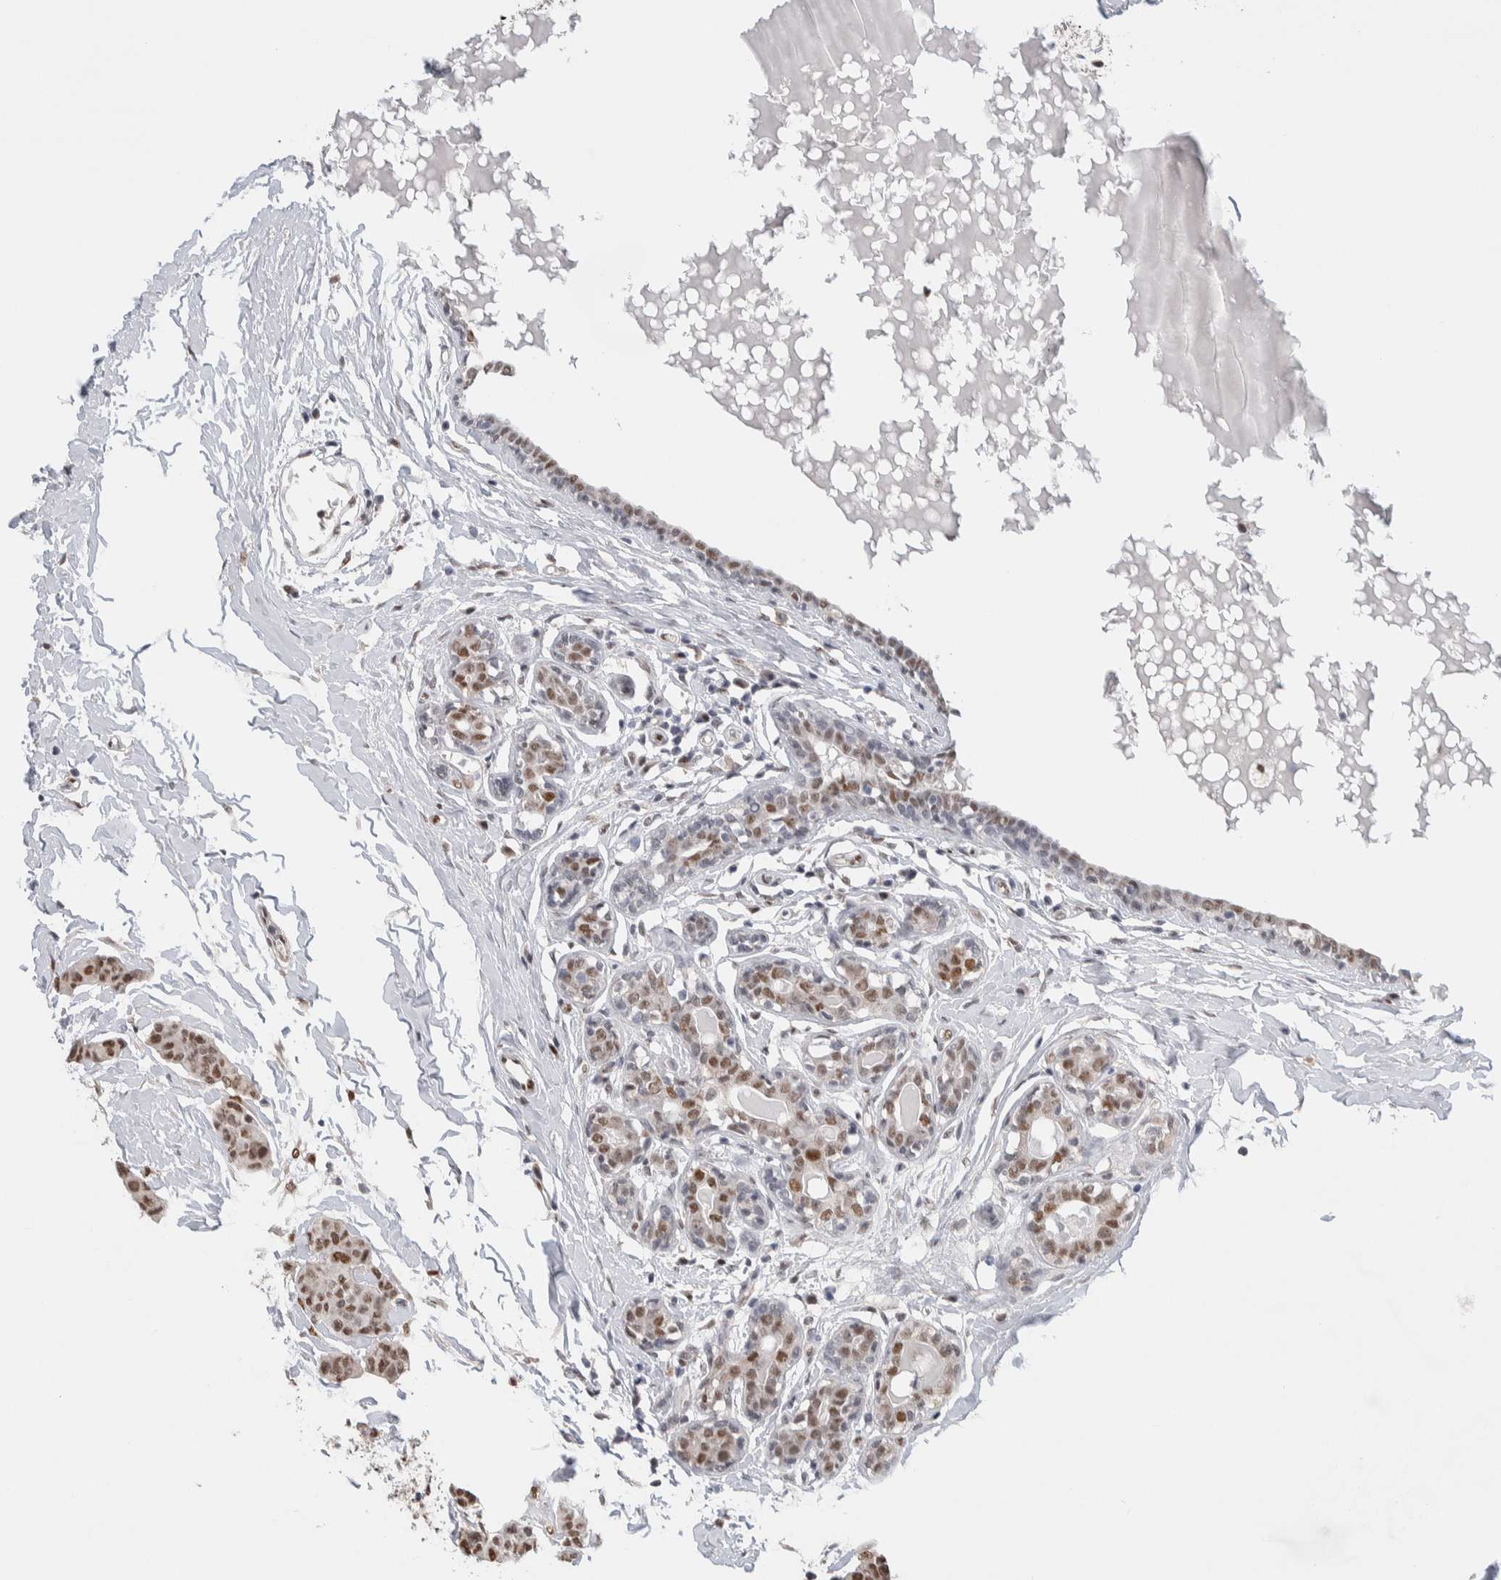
{"staining": {"intensity": "moderate", "quantity": ">75%", "location": "nuclear"}, "tissue": "breast cancer", "cell_type": "Tumor cells", "image_type": "cancer", "snomed": [{"axis": "morphology", "description": "Normal tissue, NOS"}, {"axis": "morphology", "description": "Duct carcinoma"}, {"axis": "topography", "description": "Breast"}], "caption": "Immunohistochemistry of human breast cancer displays medium levels of moderate nuclear staining in approximately >75% of tumor cells.", "gene": "PRMT1", "patient": {"sex": "female", "age": 40}}